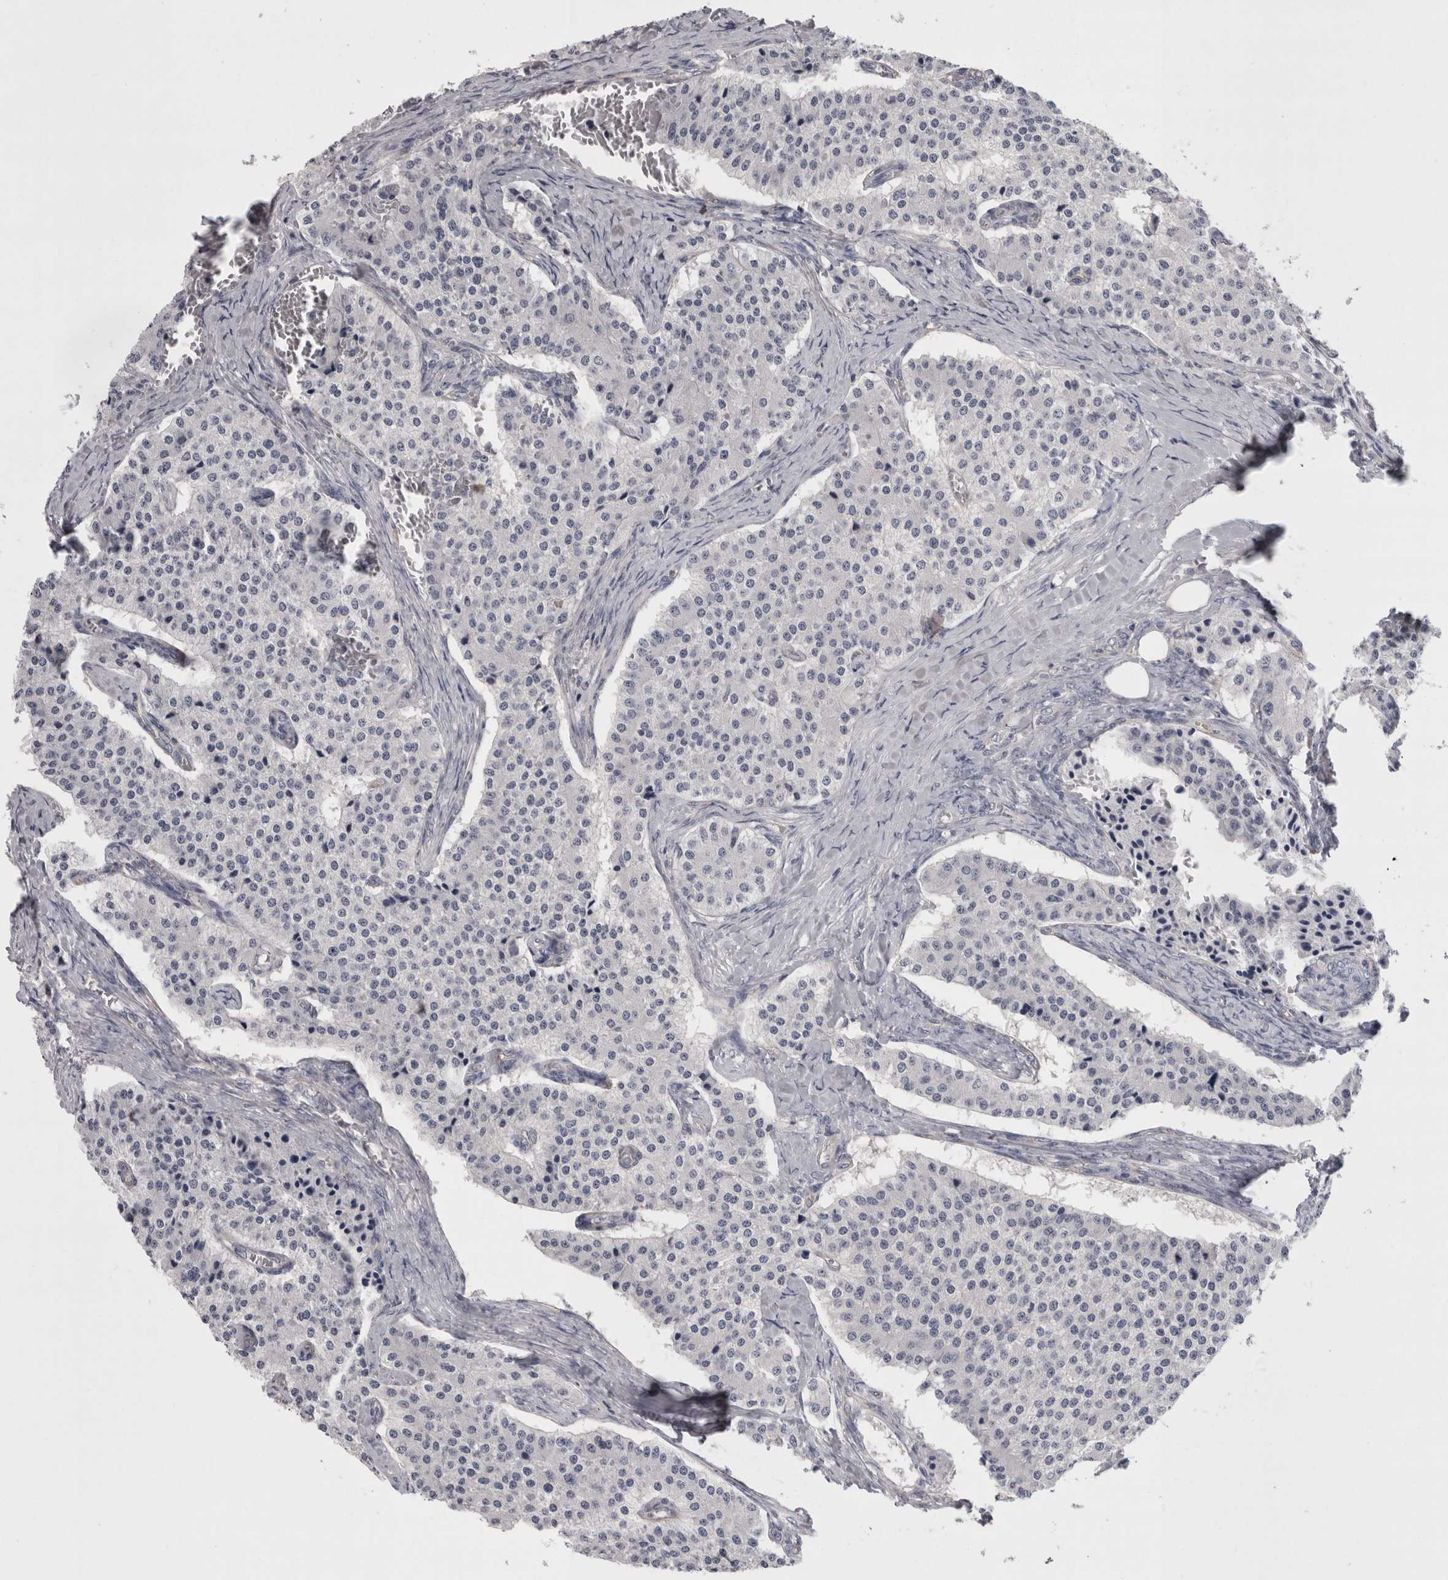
{"staining": {"intensity": "negative", "quantity": "none", "location": "none"}, "tissue": "carcinoid", "cell_type": "Tumor cells", "image_type": "cancer", "snomed": [{"axis": "morphology", "description": "Carcinoid, malignant, NOS"}, {"axis": "topography", "description": "Colon"}], "caption": "A high-resolution photomicrograph shows immunohistochemistry staining of carcinoid, which shows no significant positivity in tumor cells.", "gene": "LYZL6", "patient": {"sex": "female", "age": 52}}